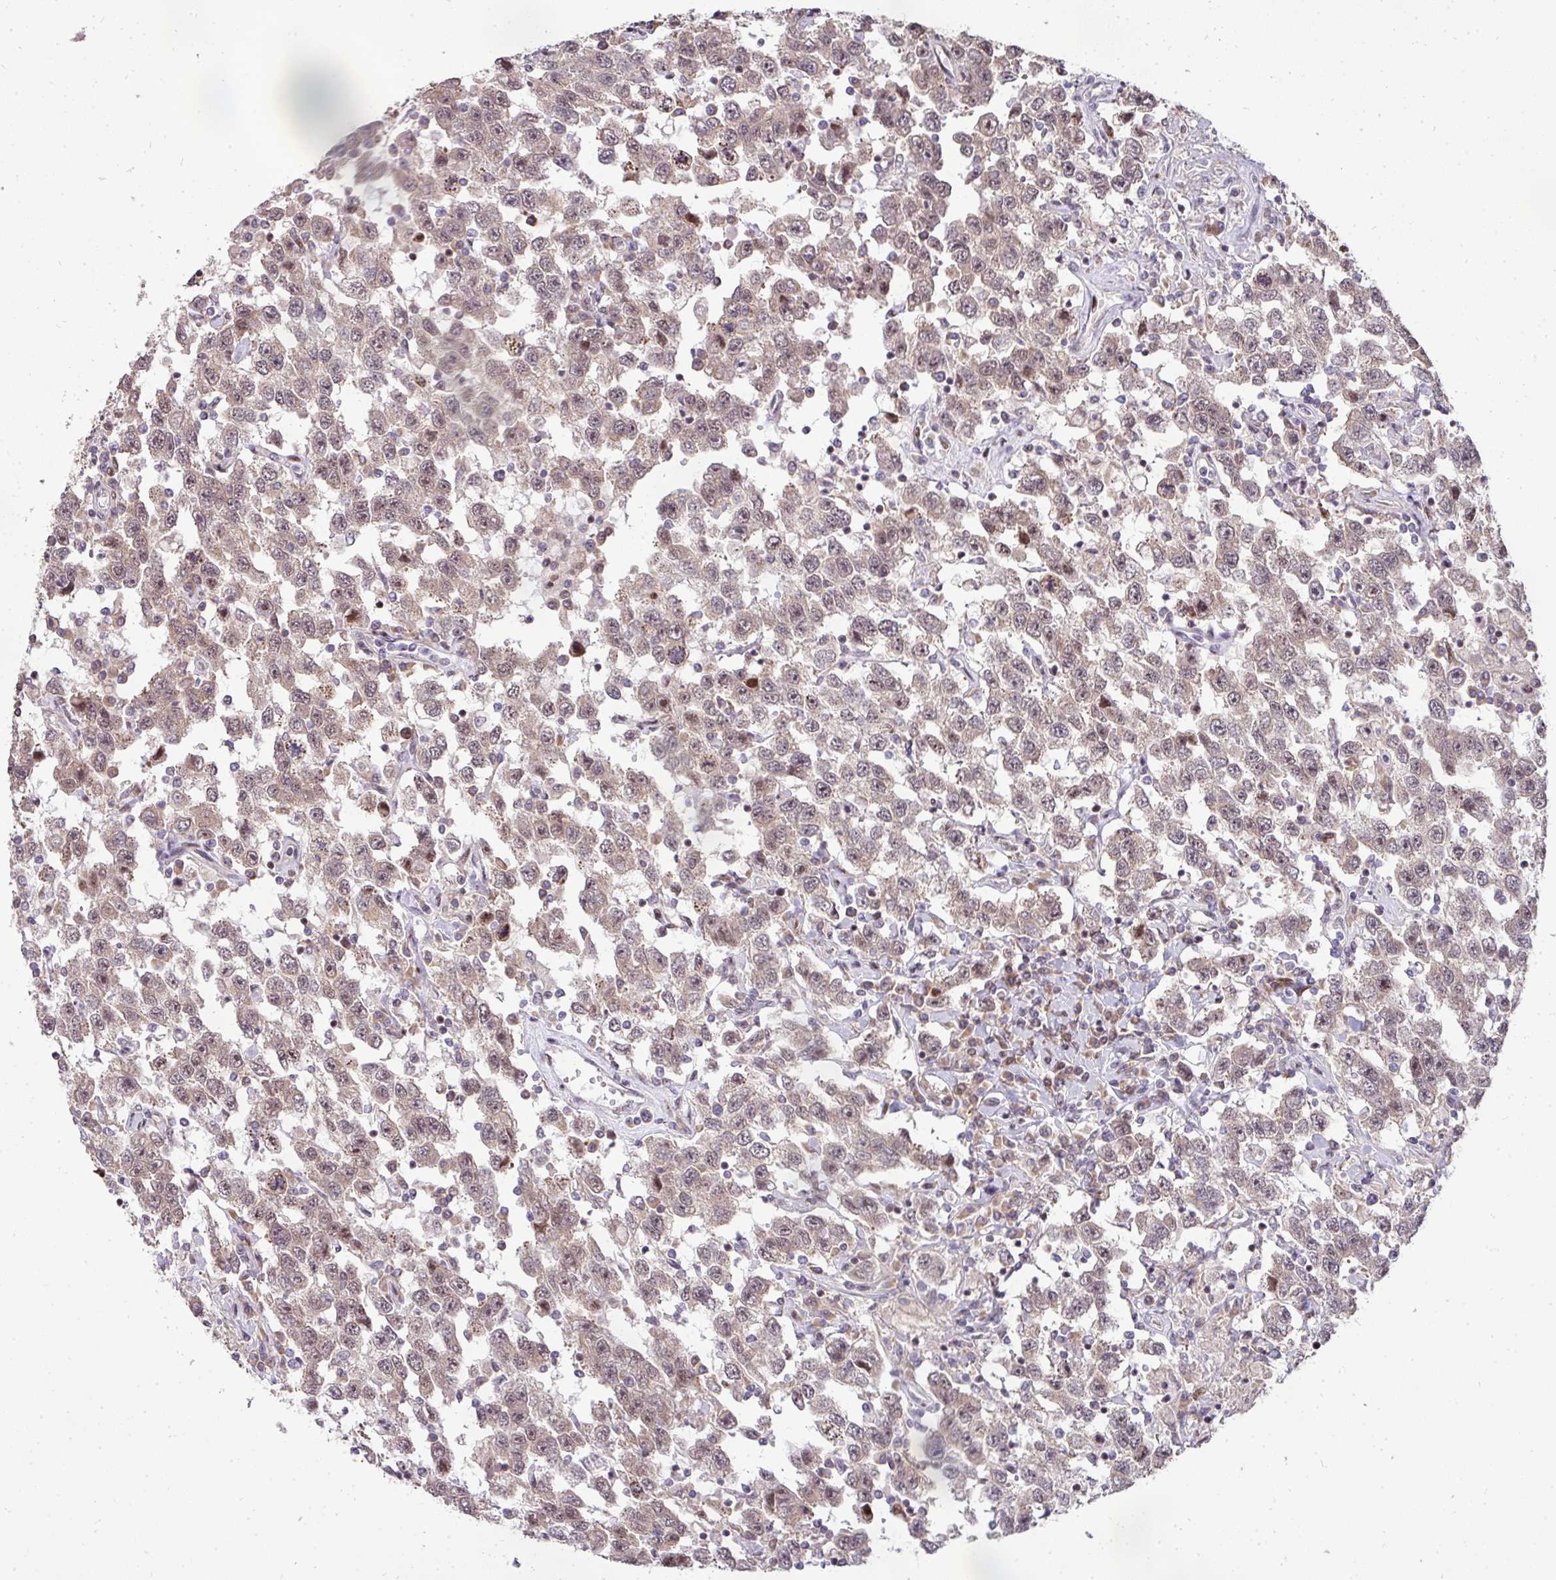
{"staining": {"intensity": "weak", "quantity": ">75%", "location": "cytoplasmic/membranous,nuclear"}, "tissue": "testis cancer", "cell_type": "Tumor cells", "image_type": "cancer", "snomed": [{"axis": "morphology", "description": "Seminoma, NOS"}, {"axis": "topography", "description": "Testis"}], "caption": "High-magnification brightfield microscopy of seminoma (testis) stained with DAB (3,3'-diaminobenzidine) (brown) and counterstained with hematoxylin (blue). tumor cells exhibit weak cytoplasmic/membranous and nuclear positivity is seen in about>75% of cells. (DAB = brown stain, brightfield microscopy at high magnification).", "gene": "PATZ1", "patient": {"sex": "male", "age": 41}}